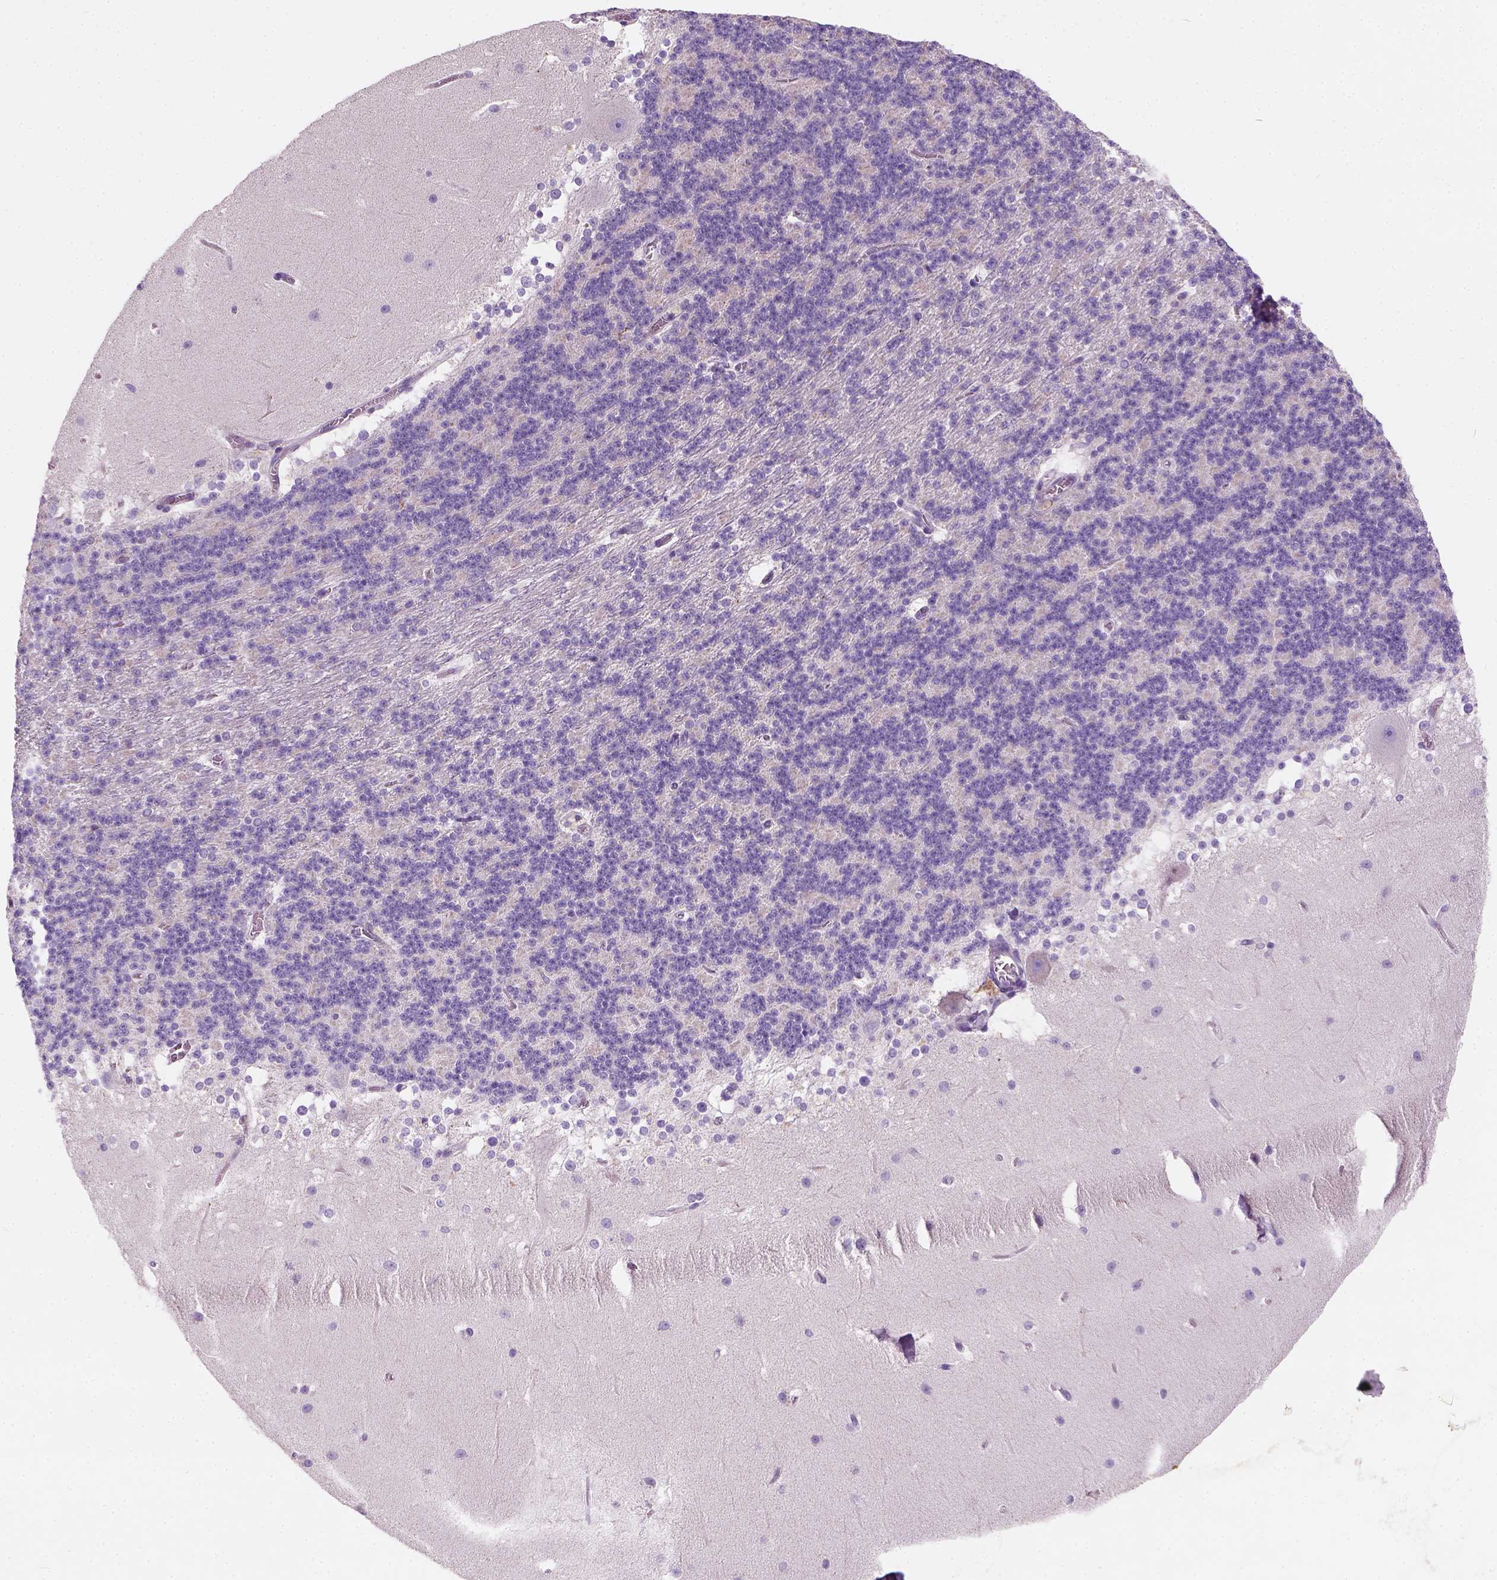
{"staining": {"intensity": "negative", "quantity": "none", "location": "none"}, "tissue": "cerebellum", "cell_type": "Cells in granular layer", "image_type": "normal", "snomed": [{"axis": "morphology", "description": "Normal tissue, NOS"}, {"axis": "topography", "description": "Cerebellum"}], "caption": "This is a image of immunohistochemistry staining of benign cerebellum, which shows no staining in cells in granular layer. Nuclei are stained in blue.", "gene": "CHODL", "patient": {"sex": "female", "age": 19}}